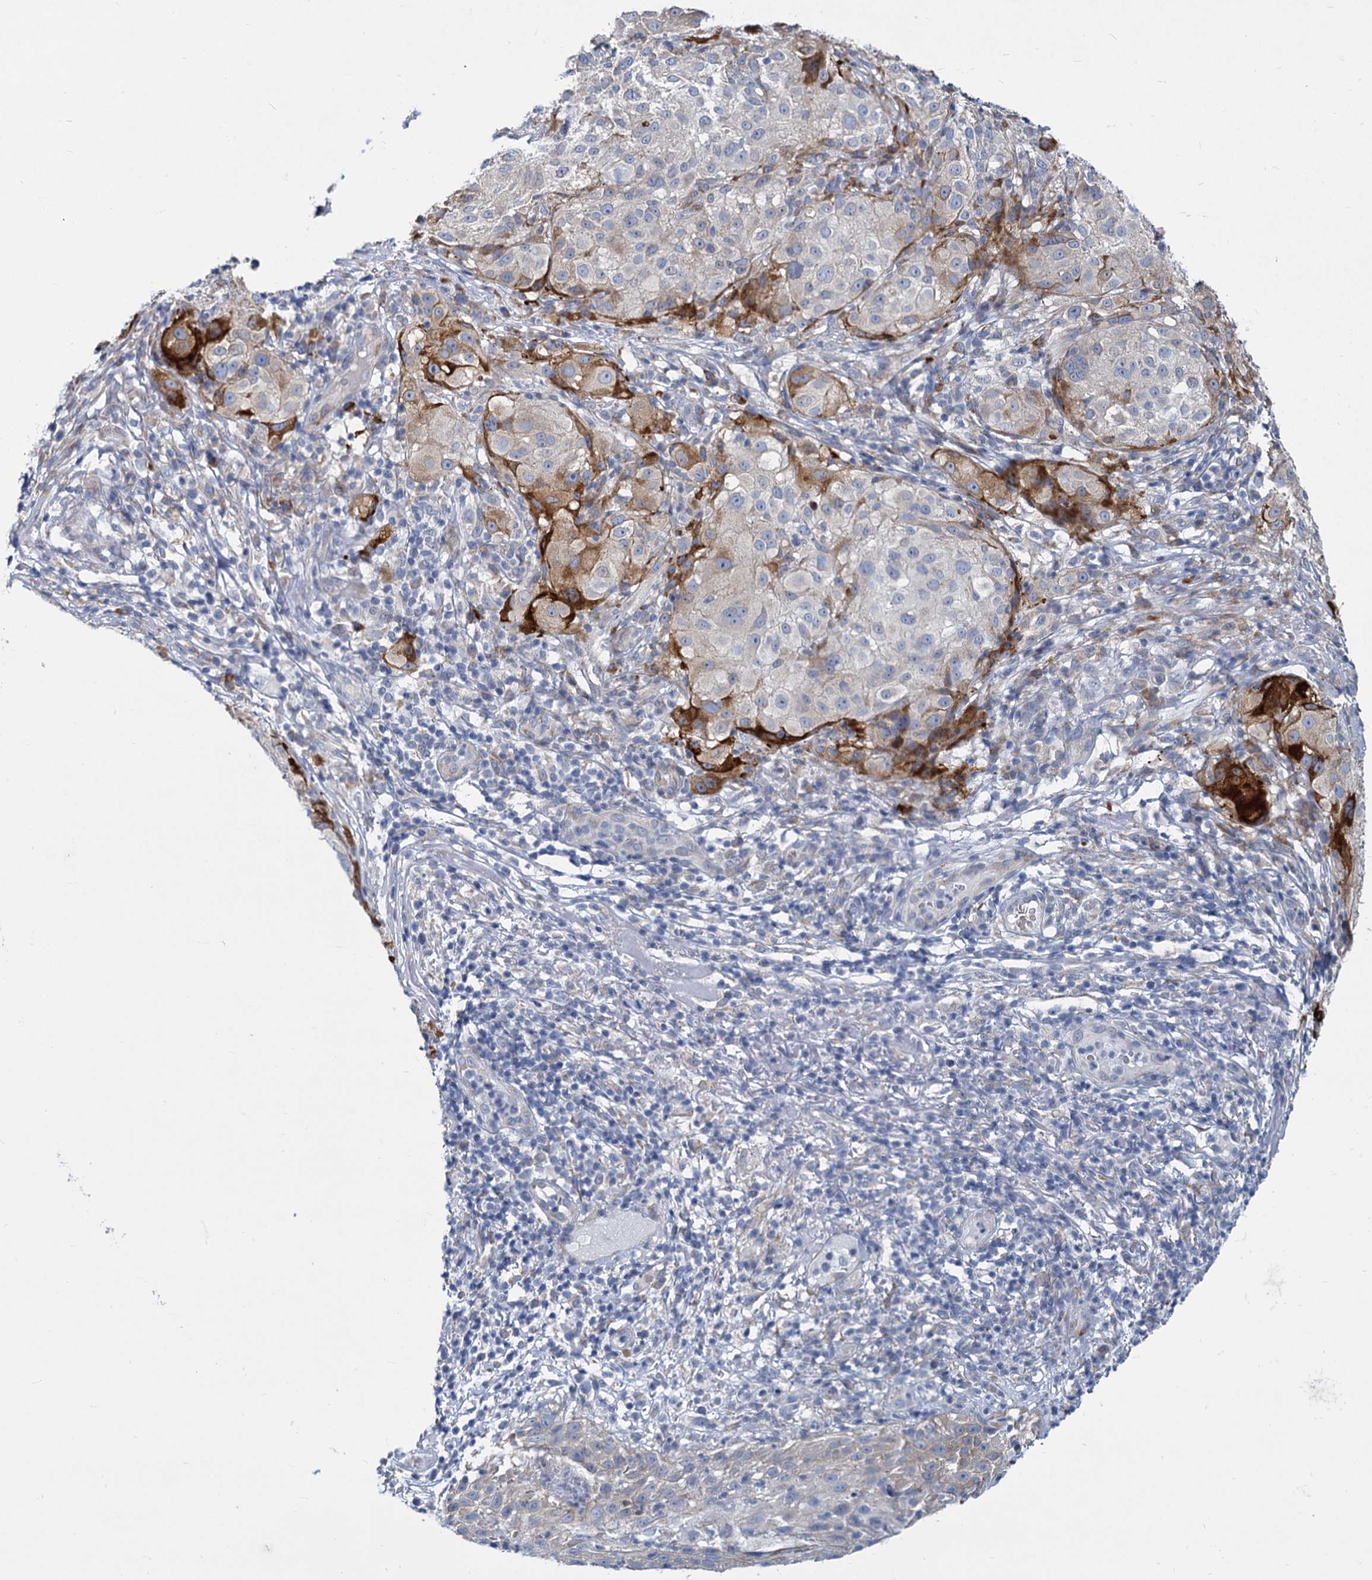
{"staining": {"intensity": "negative", "quantity": "none", "location": "none"}, "tissue": "melanoma", "cell_type": "Tumor cells", "image_type": "cancer", "snomed": [{"axis": "morphology", "description": "Necrosis, NOS"}, {"axis": "morphology", "description": "Malignant melanoma, NOS"}, {"axis": "topography", "description": "Skin"}], "caption": "A photomicrograph of malignant melanoma stained for a protein reveals no brown staining in tumor cells.", "gene": "PRSS35", "patient": {"sex": "female", "age": 87}}